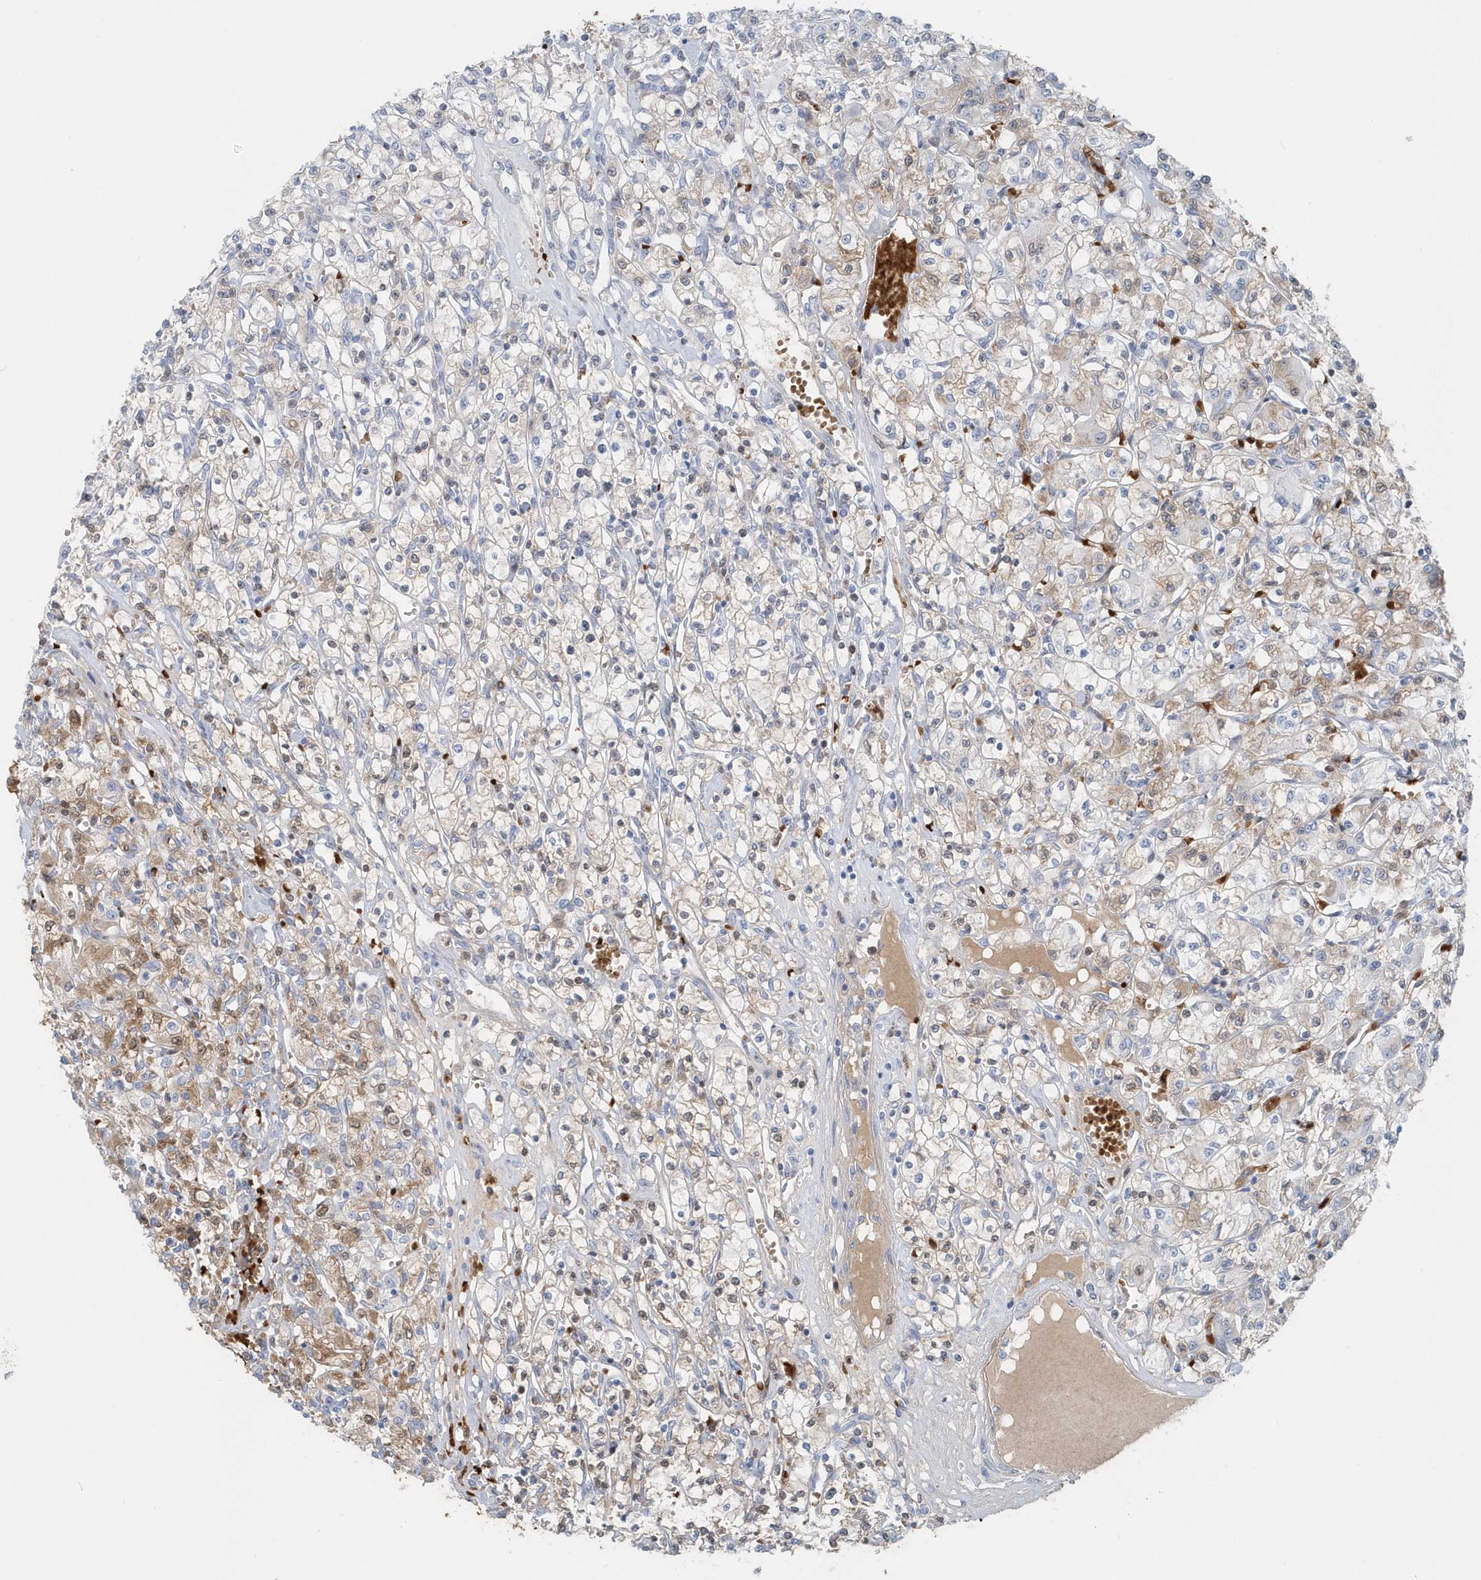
{"staining": {"intensity": "weak", "quantity": "25%-75%", "location": "cytoplasmic/membranous"}, "tissue": "renal cancer", "cell_type": "Tumor cells", "image_type": "cancer", "snomed": [{"axis": "morphology", "description": "Adenocarcinoma, NOS"}, {"axis": "topography", "description": "Kidney"}], "caption": "Immunohistochemistry of human adenocarcinoma (renal) demonstrates low levels of weak cytoplasmic/membranous positivity in approximately 25%-75% of tumor cells.", "gene": "HBA2", "patient": {"sex": "female", "age": 59}}